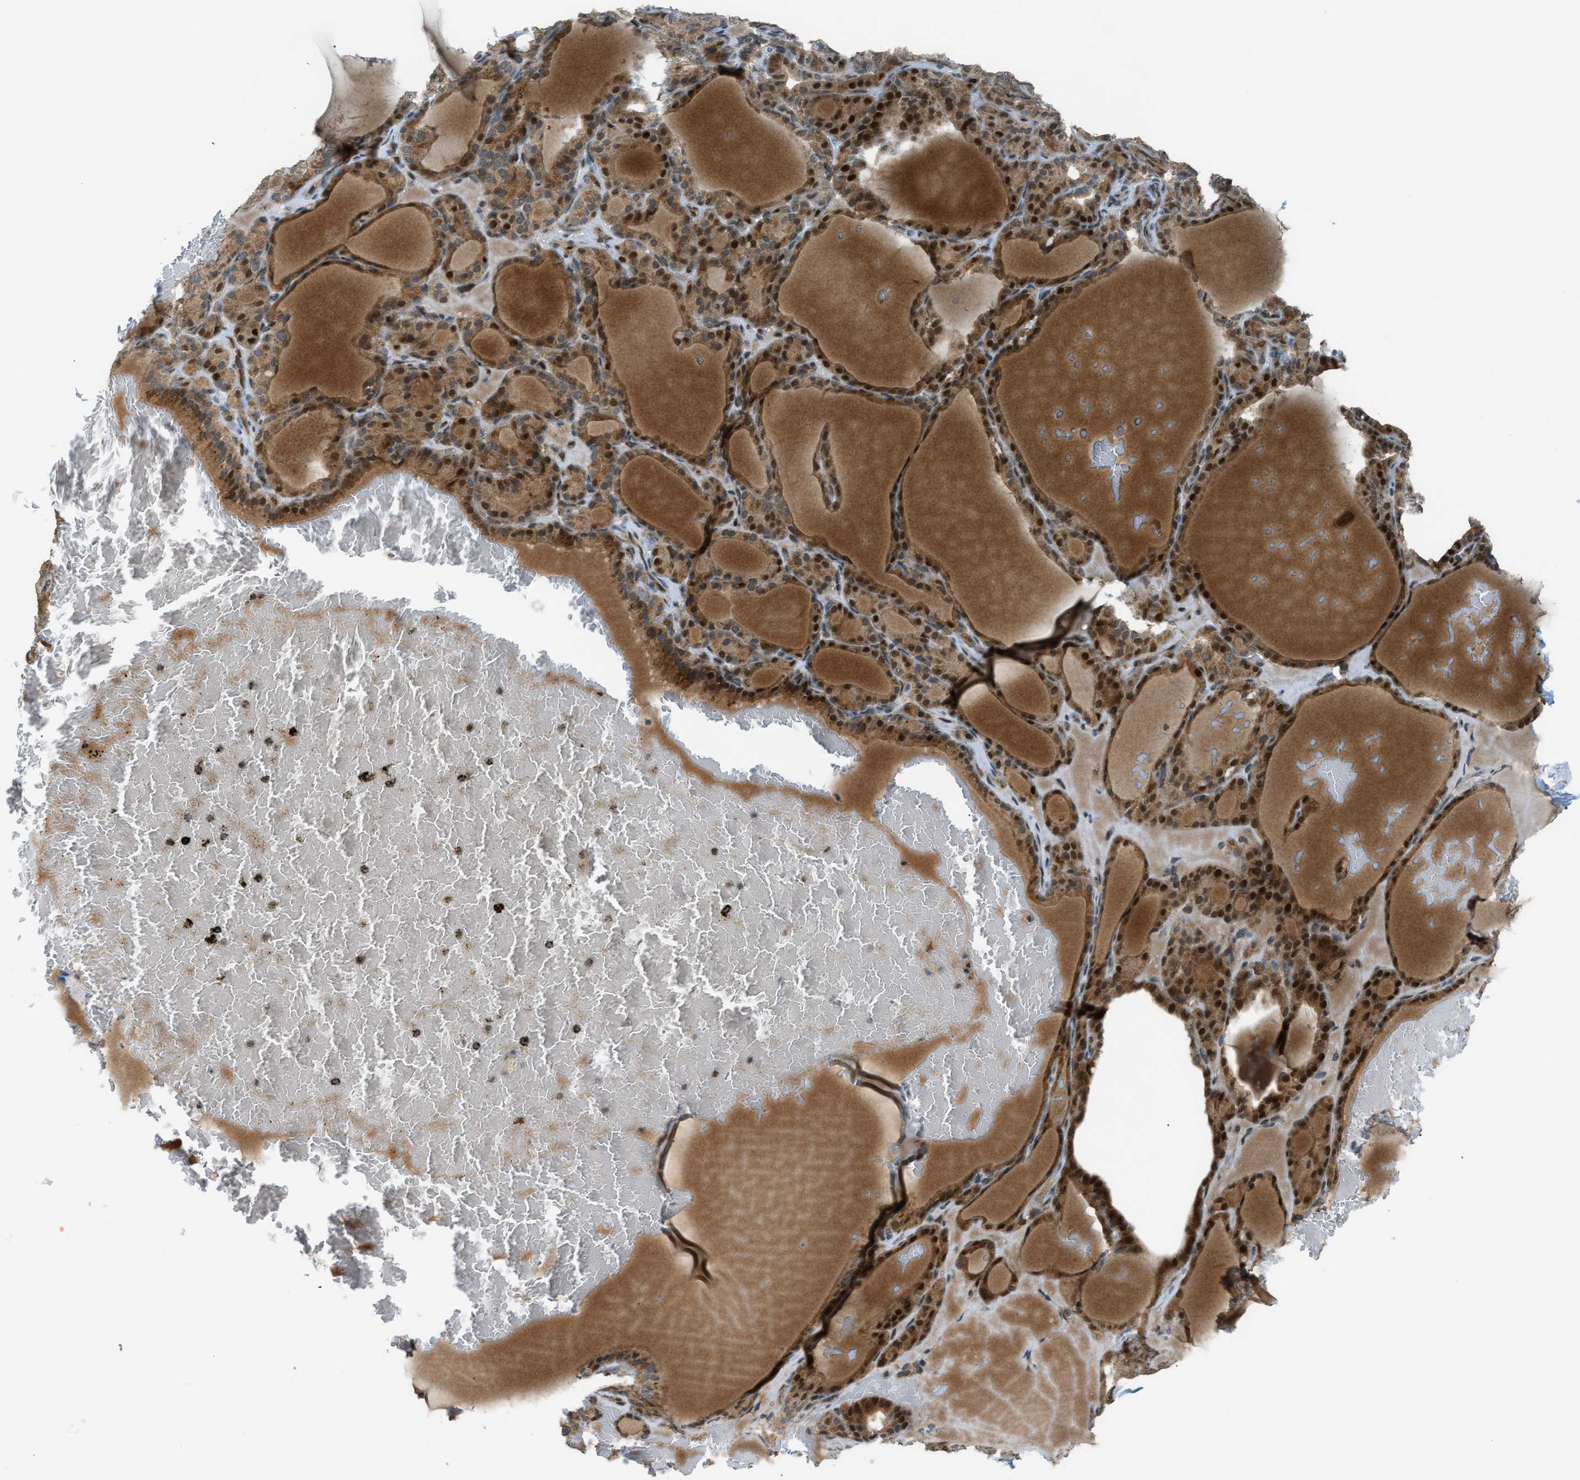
{"staining": {"intensity": "strong", "quantity": ">75%", "location": "cytoplasmic/membranous,nuclear"}, "tissue": "thyroid gland", "cell_type": "Glandular cells", "image_type": "normal", "snomed": [{"axis": "morphology", "description": "Normal tissue, NOS"}, {"axis": "topography", "description": "Thyroid gland"}], "caption": "Strong cytoplasmic/membranous,nuclear protein staining is present in approximately >75% of glandular cells in thyroid gland. (Stains: DAB in brown, nuclei in blue, Microscopy: brightfield microscopy at high magnification).", "gene": "CCDC186", "patient": {"sex": "female", "age": 28}}